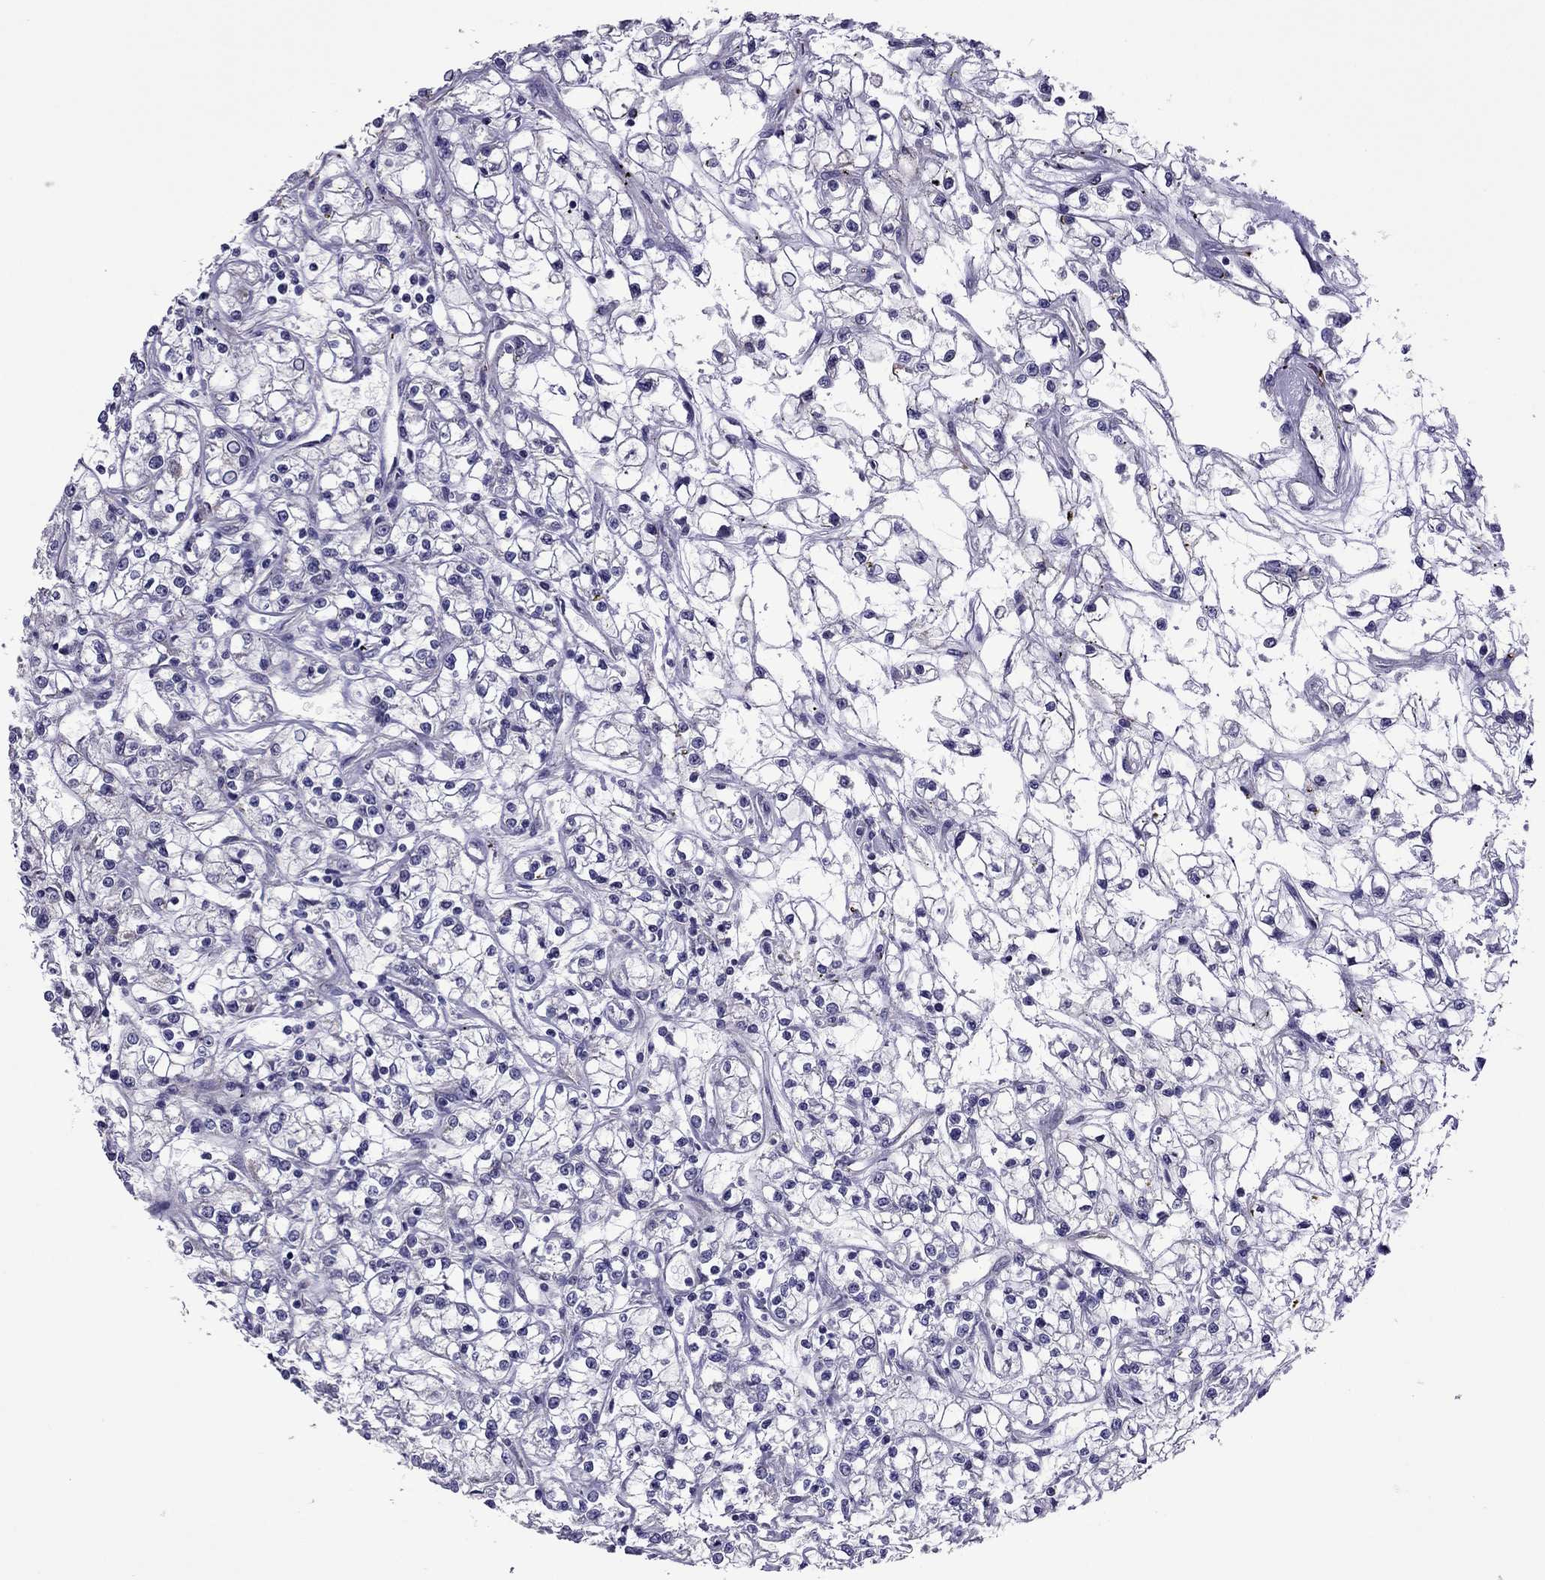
{"staining": {"intensity": "negative", "quantity": "none", "location": "none"}, "tissue": "renal cancer", "cell_type": "Tumor cells", "image_type": "cancer", "snomed": [{"axis": "morphology", "description": "Adenocarcinoma, NOS"}, {"axis": "topography", "description": "Kidney"}], "caption": "This is an immunohistochemistry image of renal adenocarcinoma. There is no expression in tumor cells.", "gene": "SLC16A8", "patient": {"sex": "female", "age": 59}}